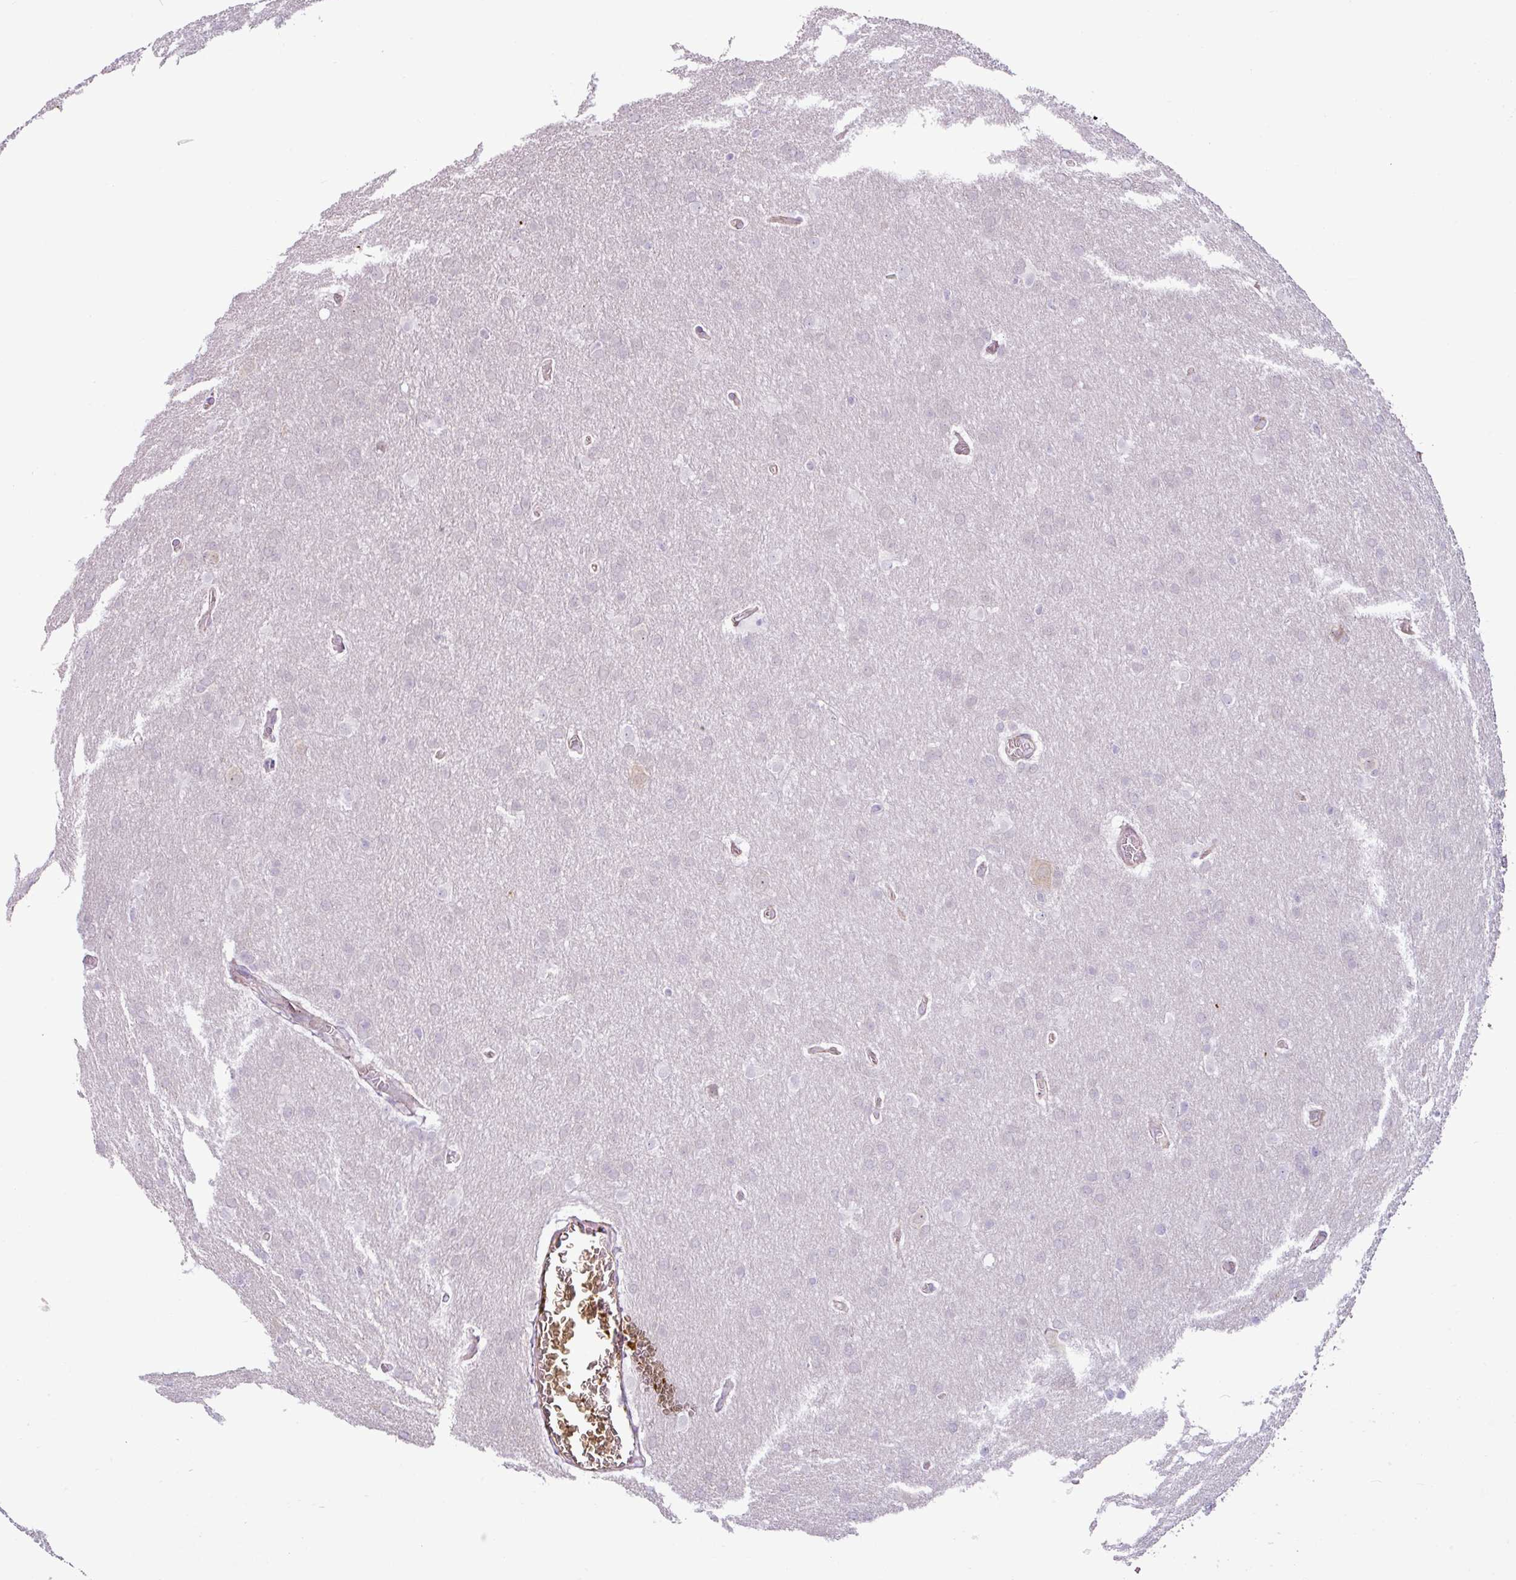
{"staining": {"intensity": "negative", "quantity": "none", "location": "none"}, "tissue": "glioma", "cell_type": "Tumor cells", "image_type": "cancer", "snomed": [{"axis": "morphology", "description": "Glioma, malignant, Low grade"}, {"axis": "topography", "description": "Brain"}], "caption": "Tumor cells are negative for protein expression in human glioma. The staining is performed using DAB (3,3'-diaminobenzidine) brown chromogen with nuclei counter-stained in using hematoxylin.", "gene": "ATP10A", "patient": {"sex": "female", "age": 32}}